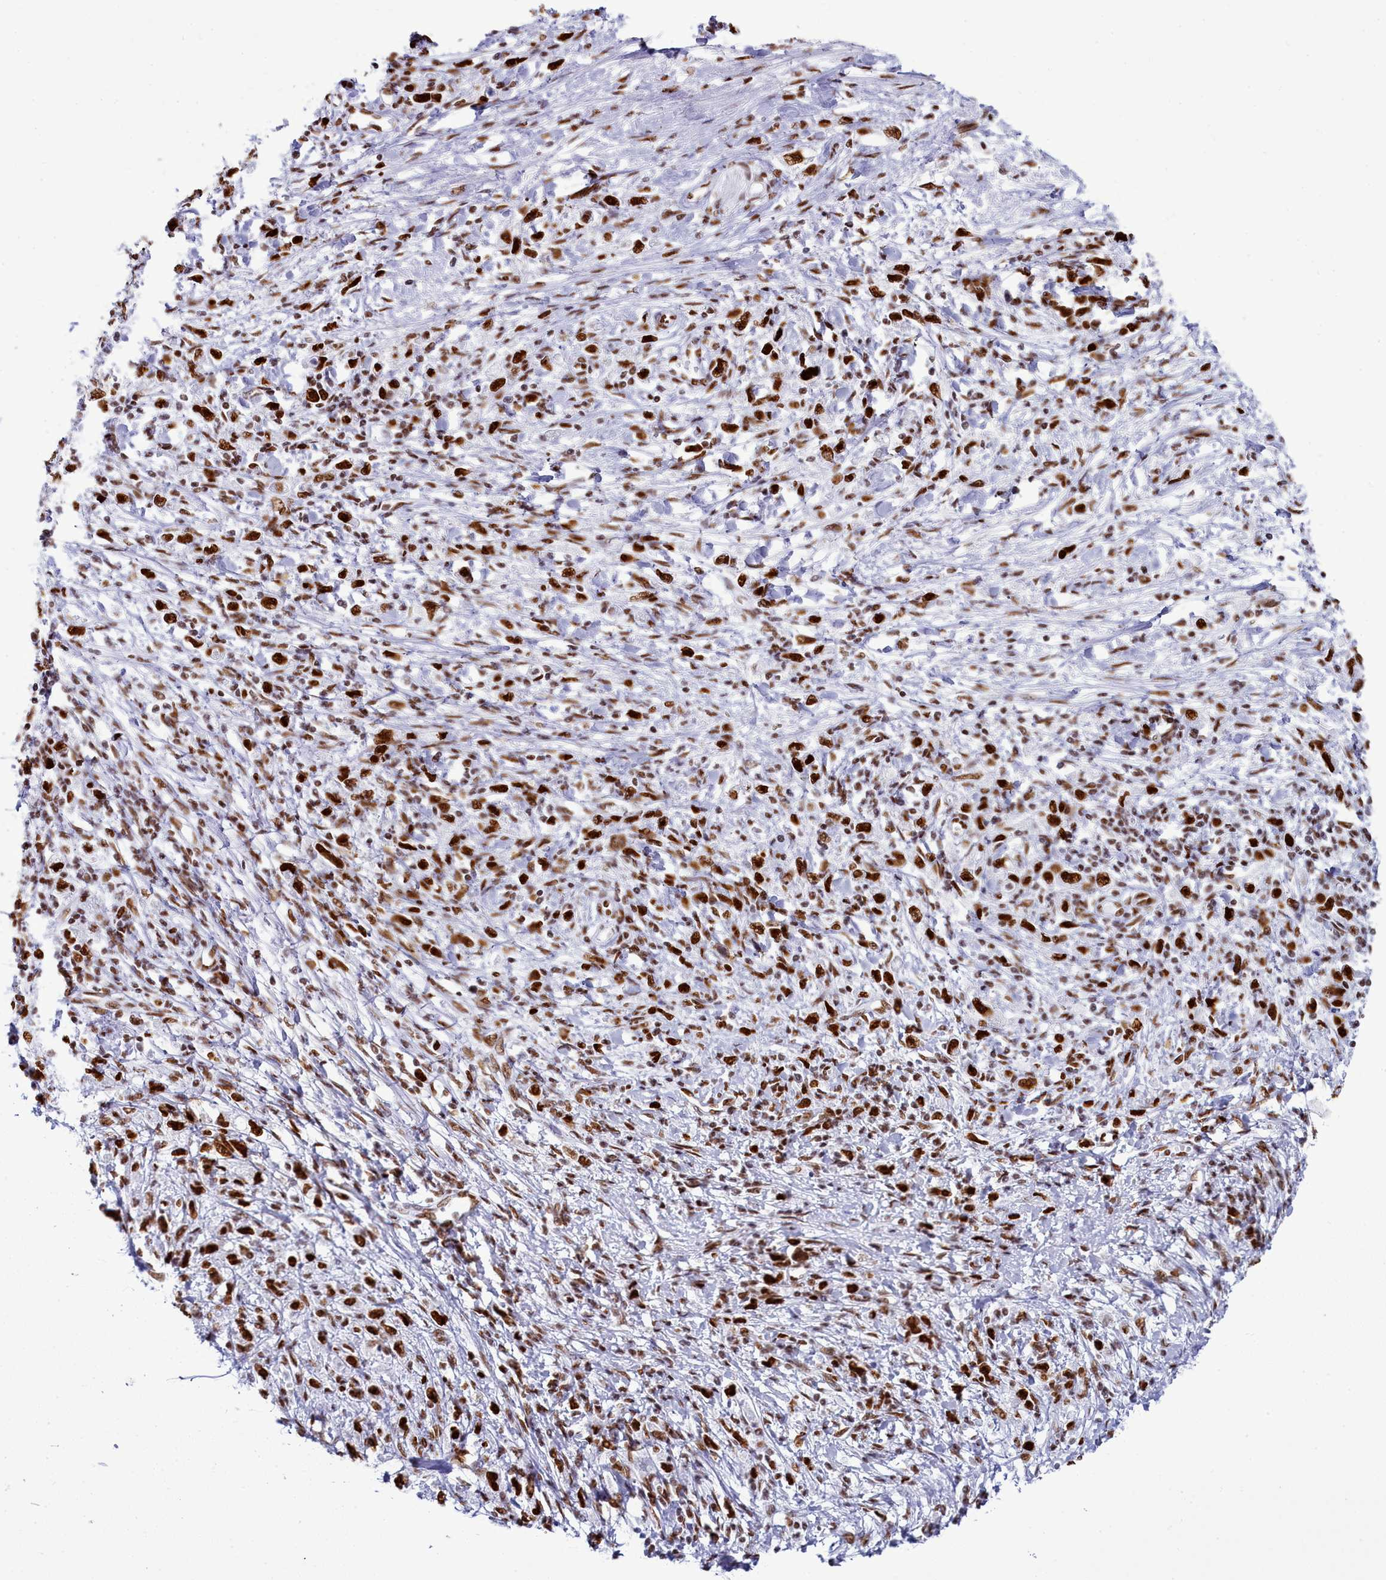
{"staining": {"intensity": "moderate", "quantity": ">75%", "location": "nuclear"}, "tissue": "stomach cancer", "cell_type": "Tumor cells", "image_type": "cancer", "snomed": [{"axis": "morphology", "description": "Adenocarcinoma, NOS"}, {"axis": "topography", "description": "Stomach"}], "caption": "This is a histology image of immunohistochemistry (IHC) staining of adenocarcinoma (stomach), which shows moderate staining in the nuclear of tumor cells.", "gene": "RALY", "patient": {"sex": "female", "age": 59}}